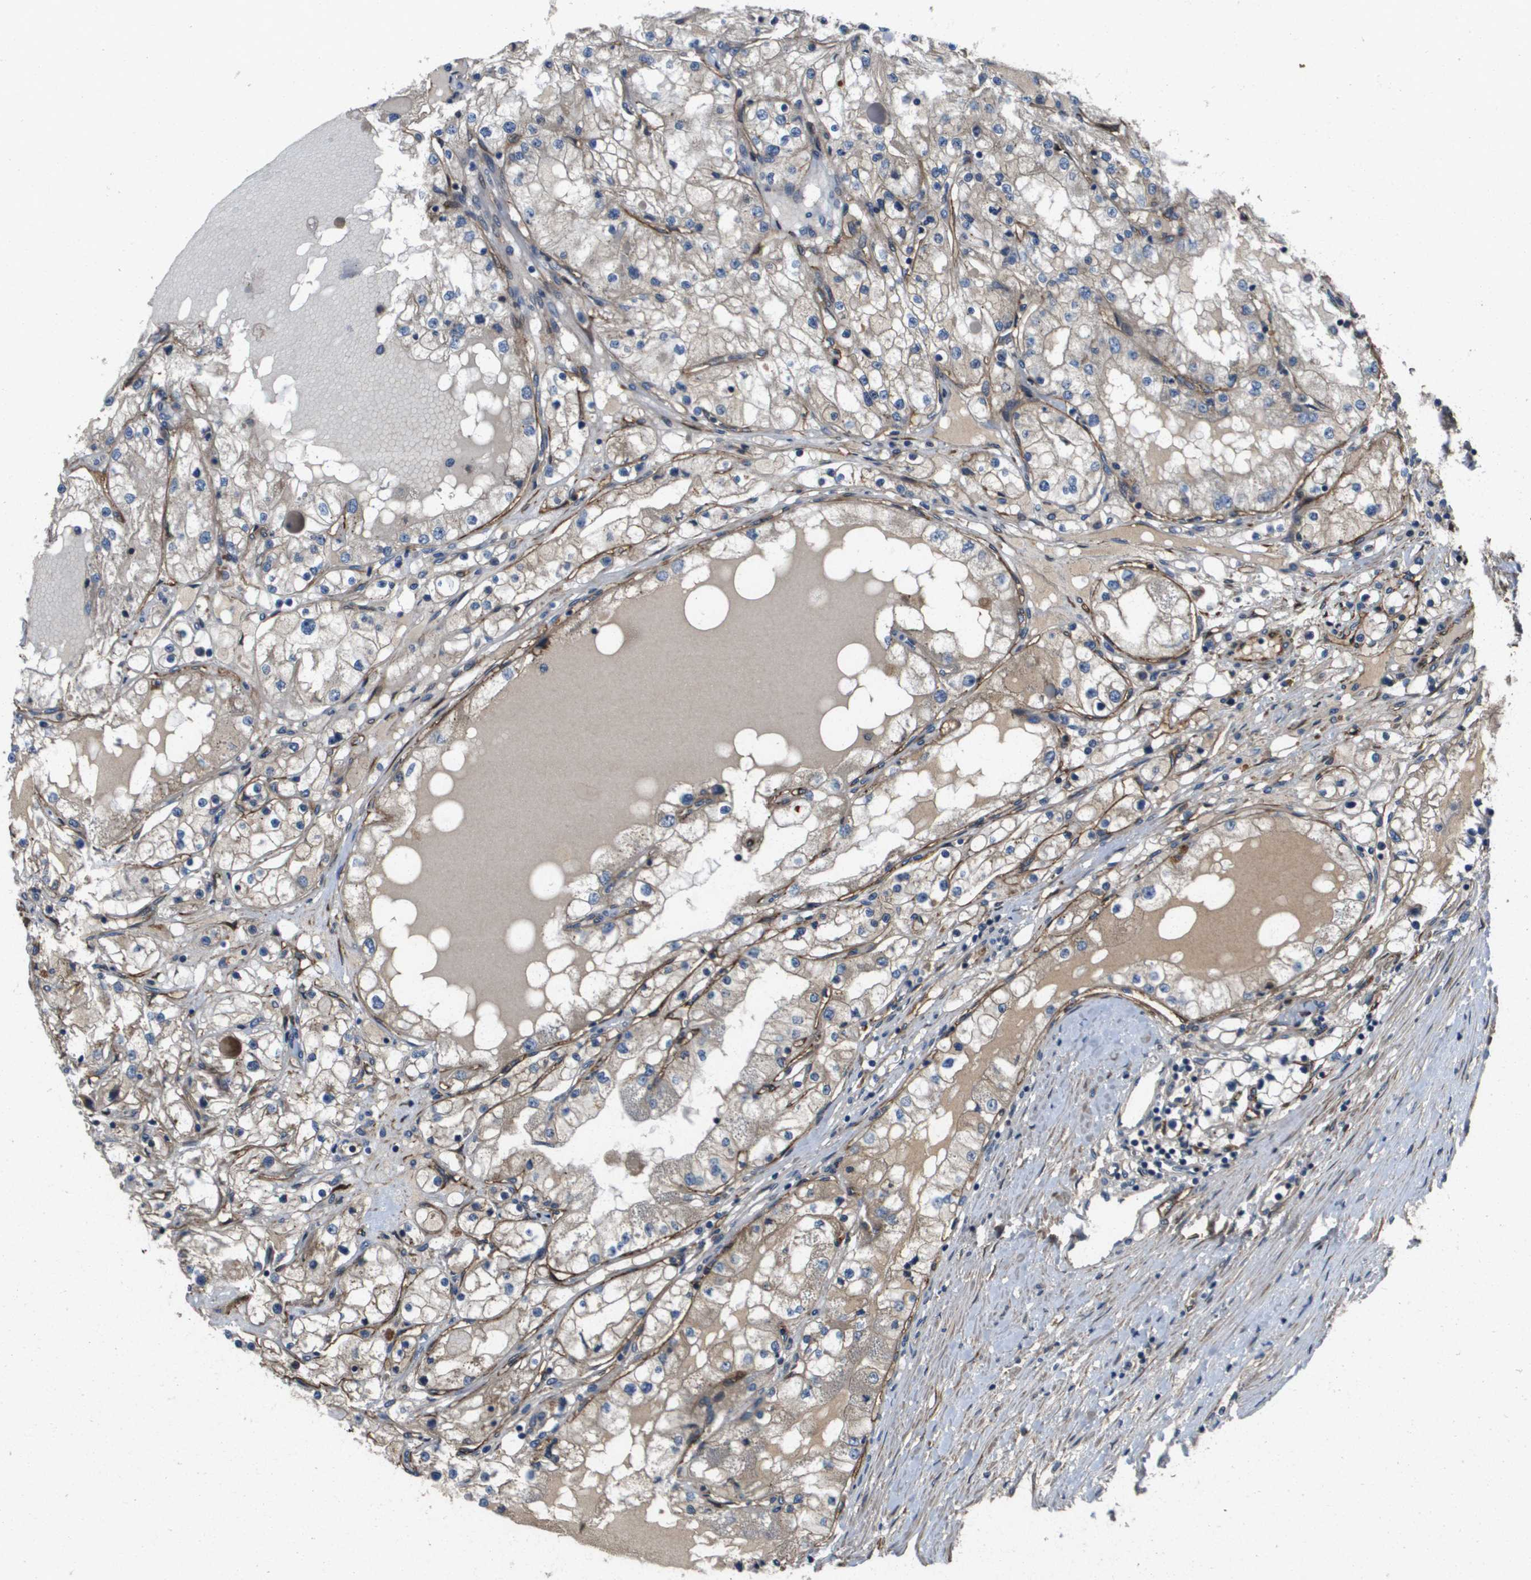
{"staining": {"intensity": "negative", "quantity": "none", "location": "none"}, "tissue": "renal cancer", "cell_type": "Tumor cells", "image_type": "cancer", "snomed": [{"axis": "morphology", "description": "Adenocarcinoma, NOS"}, {"axis": "topography", "description": "Kidney"}], "caption": "Adenocarcinoma (renal) was stained to show a protein in brown. There is no significant staining in tumor cells.", "gene": "ENTPD2", "patient": {"sex": "male", "age": 68}}